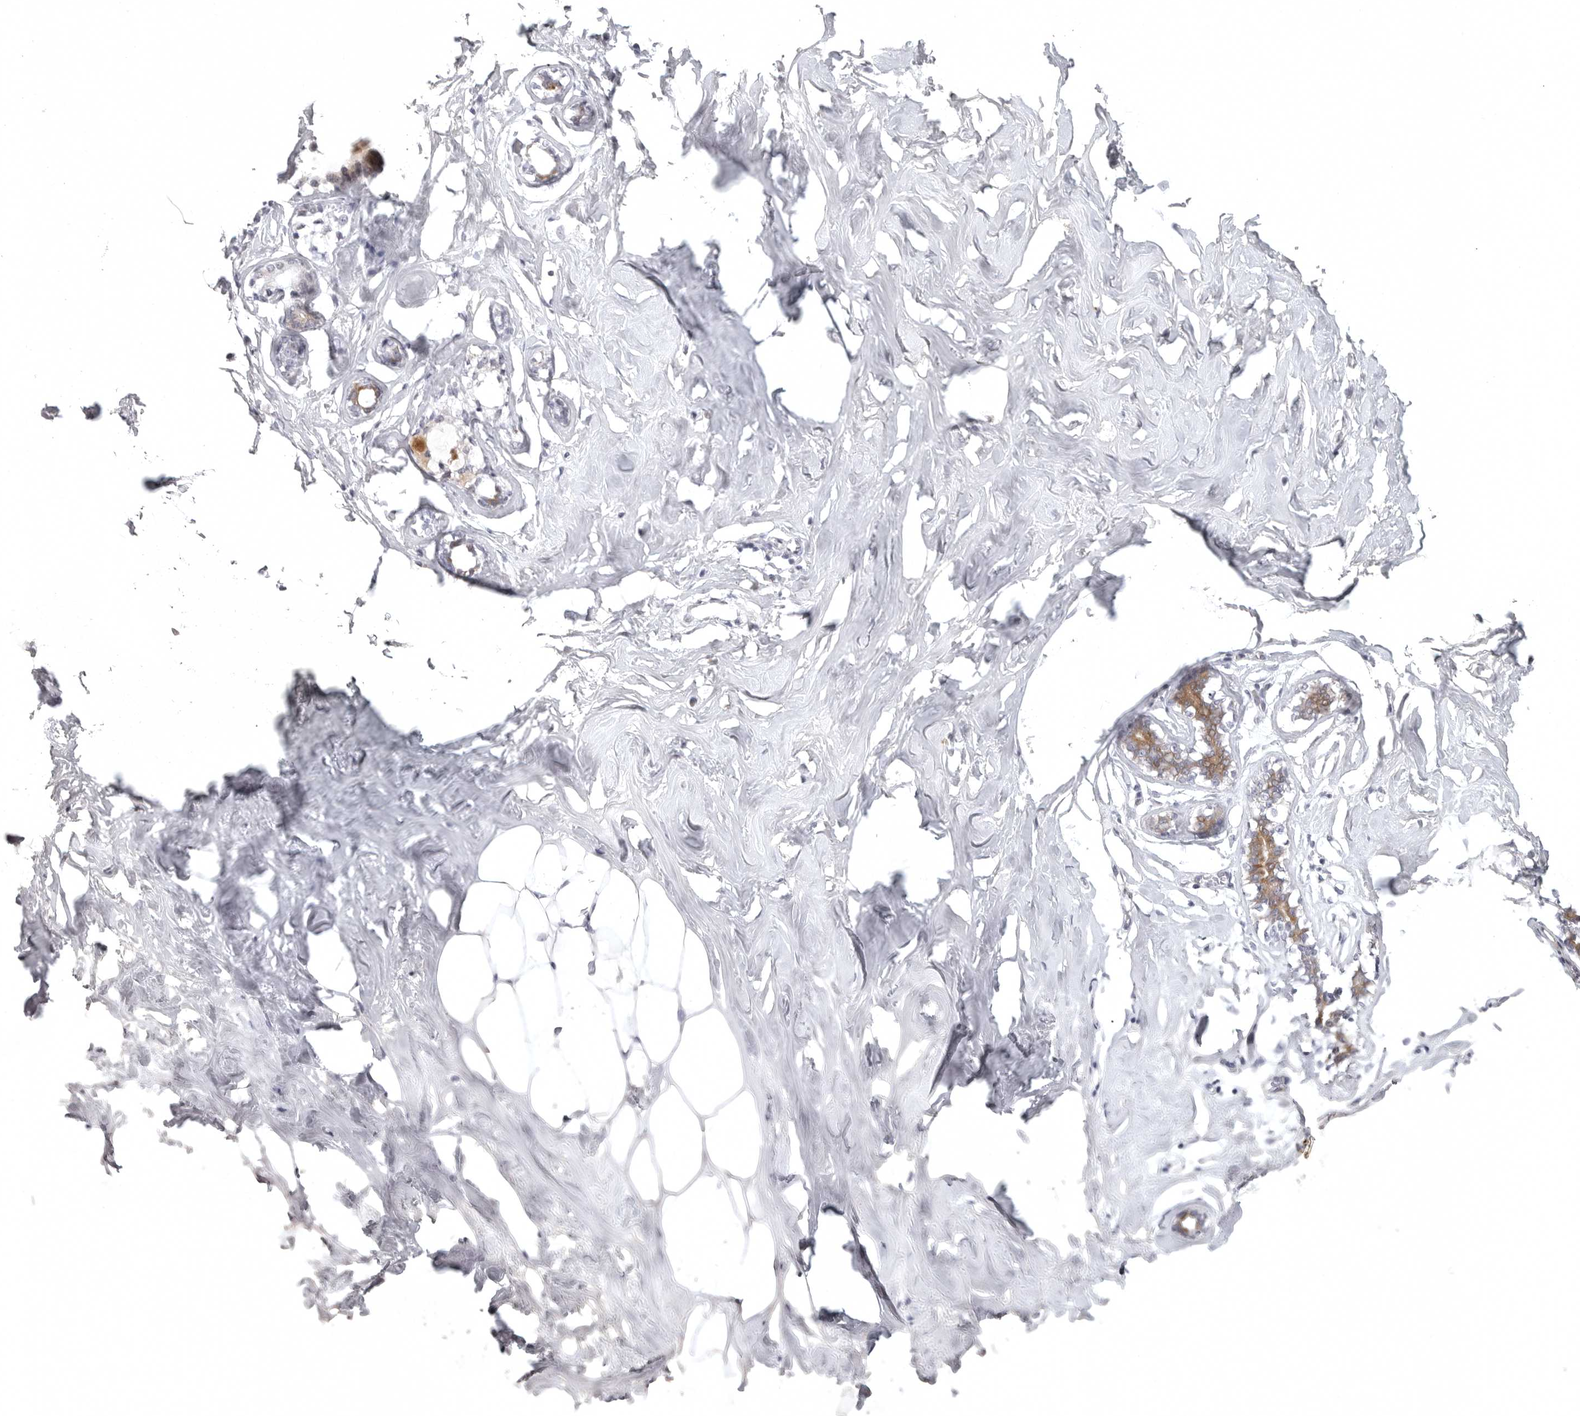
{"staining": {"intensity": "negative", "quantity": "none", "location": "none"}, "tissue": "adipose tissue", "cell_type": "Adipocytes", "image_type": "normal", "snomed": [{"axis": "morphology", "description": "Normal tissue, NOS"}, {"axis": "morphology", "description": "Fibrosis, NOS"}, {"axis": "topography", "description": "Breast"}, {"axis": "topography", "description": "Adipose tissue"}], "caption": "Immunohistochemistry (IHC) photomicrograph of normal human adipose tissue stained for a protein (brown), which exhibits no positivity in adipocytes. (Stains: DAB (3,3'-diaminobenzidine) IHC with hematoxylin counter stain, Microscopy: brightfield microscopy at high magnification).", "gene": "CD300LD", "patient": {"sex": "female", "age": 39}}